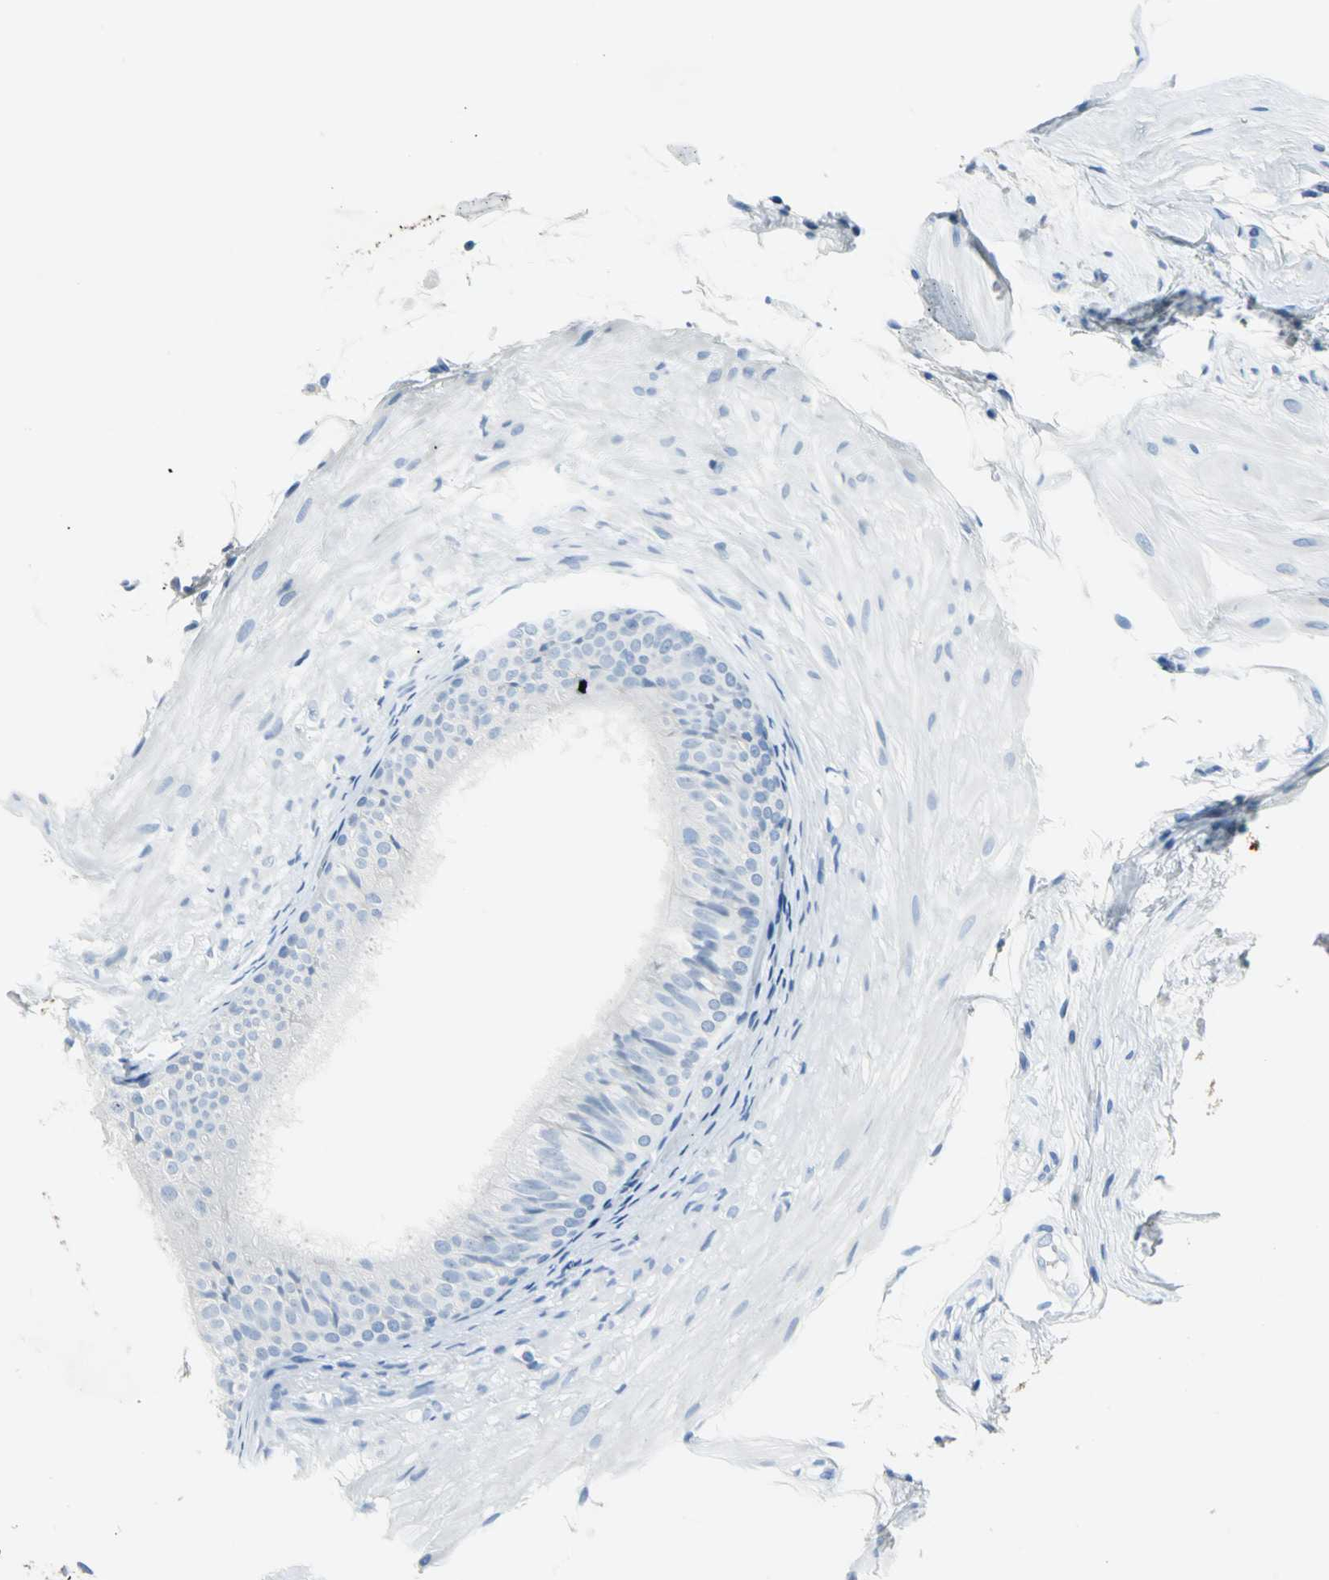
{"staining": {"intensity": "negative", "quantity": "none", "location": "none"}, "tissue": "epididymis", "cell_type": "Glandular cells", "image_type": "normal", "snomed": [{"axis": "morphology", "description": "Normal tissue, NOS"}, {"axis": "morphology", "description": "Atrophy, NOS"}, {"axis": "topography", "description": "Testis"}, {"axis": "topography", "description": "Epididymis"}], "caption": "A histopathology image of human epididymis is negative for staining in glandular cells.", "gene": "PKLR", "patient": {"sex": "male", "age": 18}}